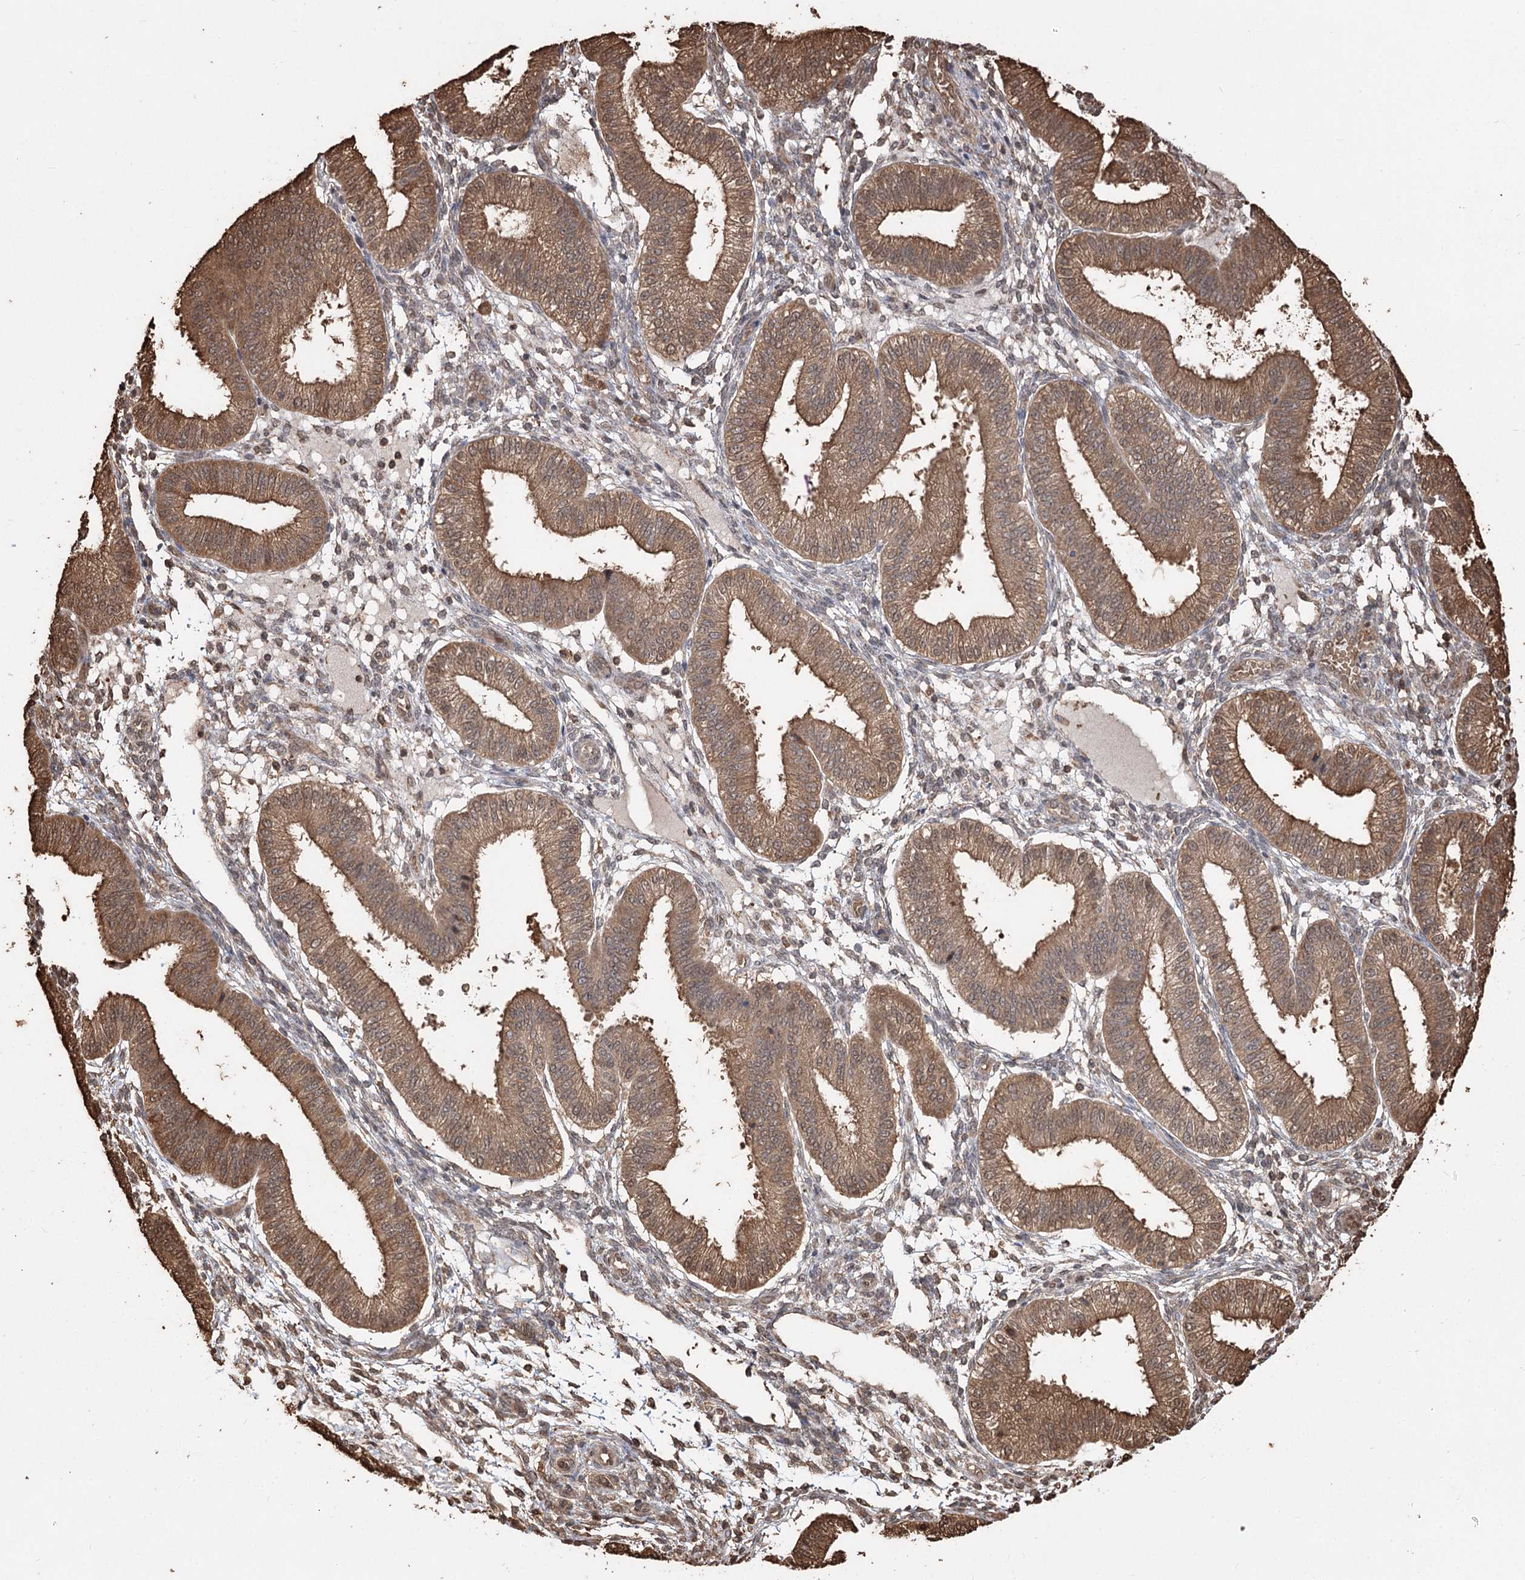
{"staining": {"intensity": "negative", "quantity": "none", "location": "none"}, "tissue": "endometrium", "cell_type": "Cells in endometrial stroma", "image_type": "normal", "snomed": [{"axis": "morphology", "description": "Normal tissue, NOS"}, {"axis": "topography", "description": "Endometrium"}], "caption": "This is an immunohistochemistry (IHC) micrograph of unremarkable human endometrium. There is no positivity in cells in endometrial stroma.", "gene": "PLCH1", "patient": {"sex": "female", "age": 39}}